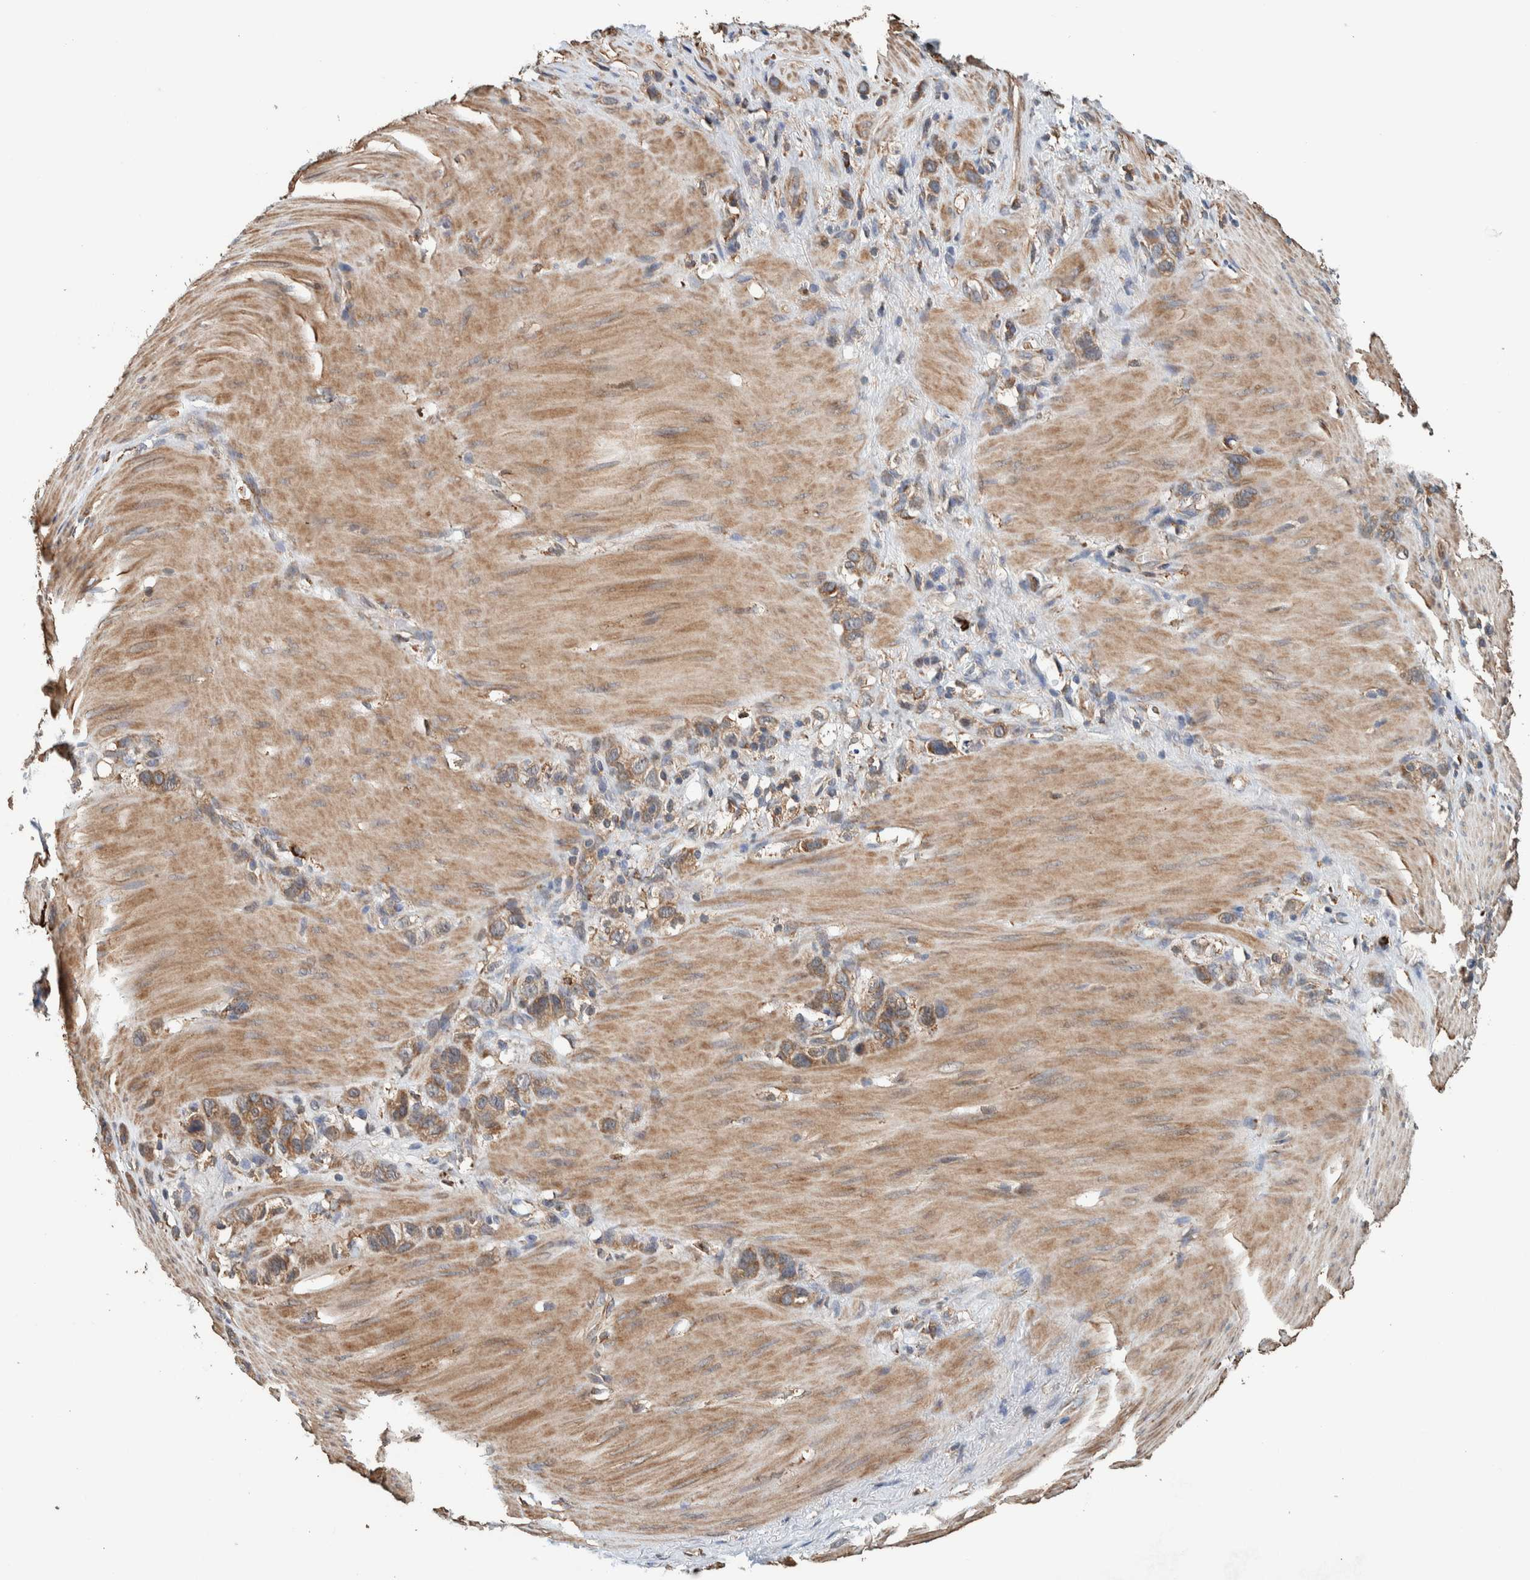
{"staining": {"intensity": "moderate", "quantity": ">75%", "location": "cytoplasmic/membranous"}, "tissue": "stomach cancer", "cell_type": "Tumor cells", "image_type": "cancer", "snomed": [{"axis": "morphology", "description": "Normal tissue, NOS"}, {"axis": "morphology", "description": "Adenocarcinoma, NOS"}, {"axis": "morphology", "description": "Adenocarcinoma, High grade"}, {"axis": "topography", "description": "Stomach, upper"}, {"axis": "topography", "description": "Stomach"}], "caption": "Immunohistochemistry (IHC) histopathology image of stomach adenocarcinoma stained for a protein (brown), which displays medium levels of moderate cytoplasmic/membranous staining in about >75% of tumor cells.", "gene": "PLA2G3", "patient": {"sex": "female", "age": 65}}